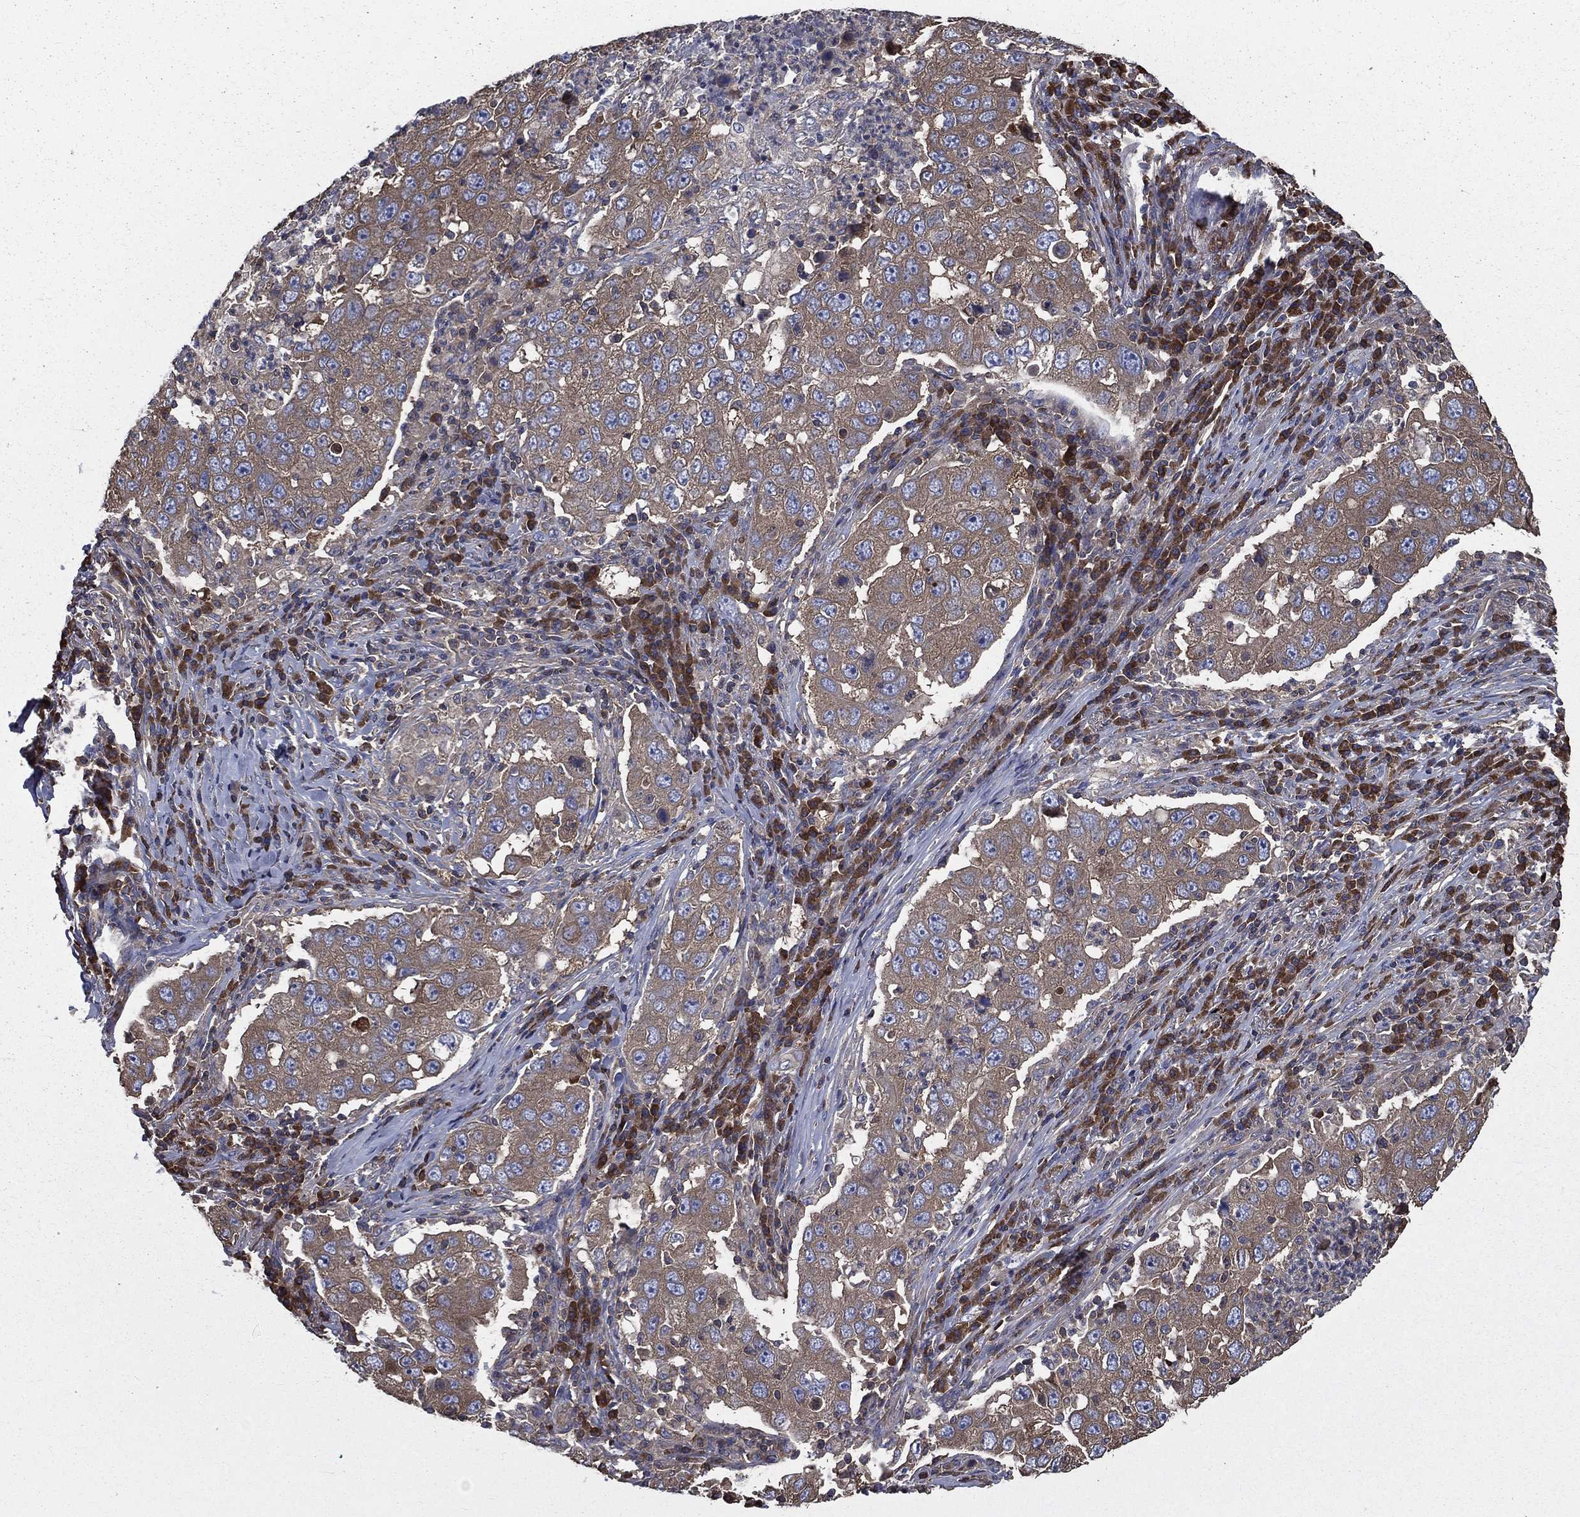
{"staining": {"intensity": "negative", "quantity": "none", "location": "none"}, "tissue": "lung cancer", "cell_type": "Tumor cells", "image_type": "cancer", "snomed": [{"axis": "morphology", "description": "Adenocarcinoma, NOS"}, {"axis": "topography", "description": "Lung"}], "caption": "Tumor cells show no significant staining in lung cancer. (DAB immunohistochemistry with hematoxylin counter stain).", "gene": "SARS1", "patient": {"sex": "male", "age": 73}}